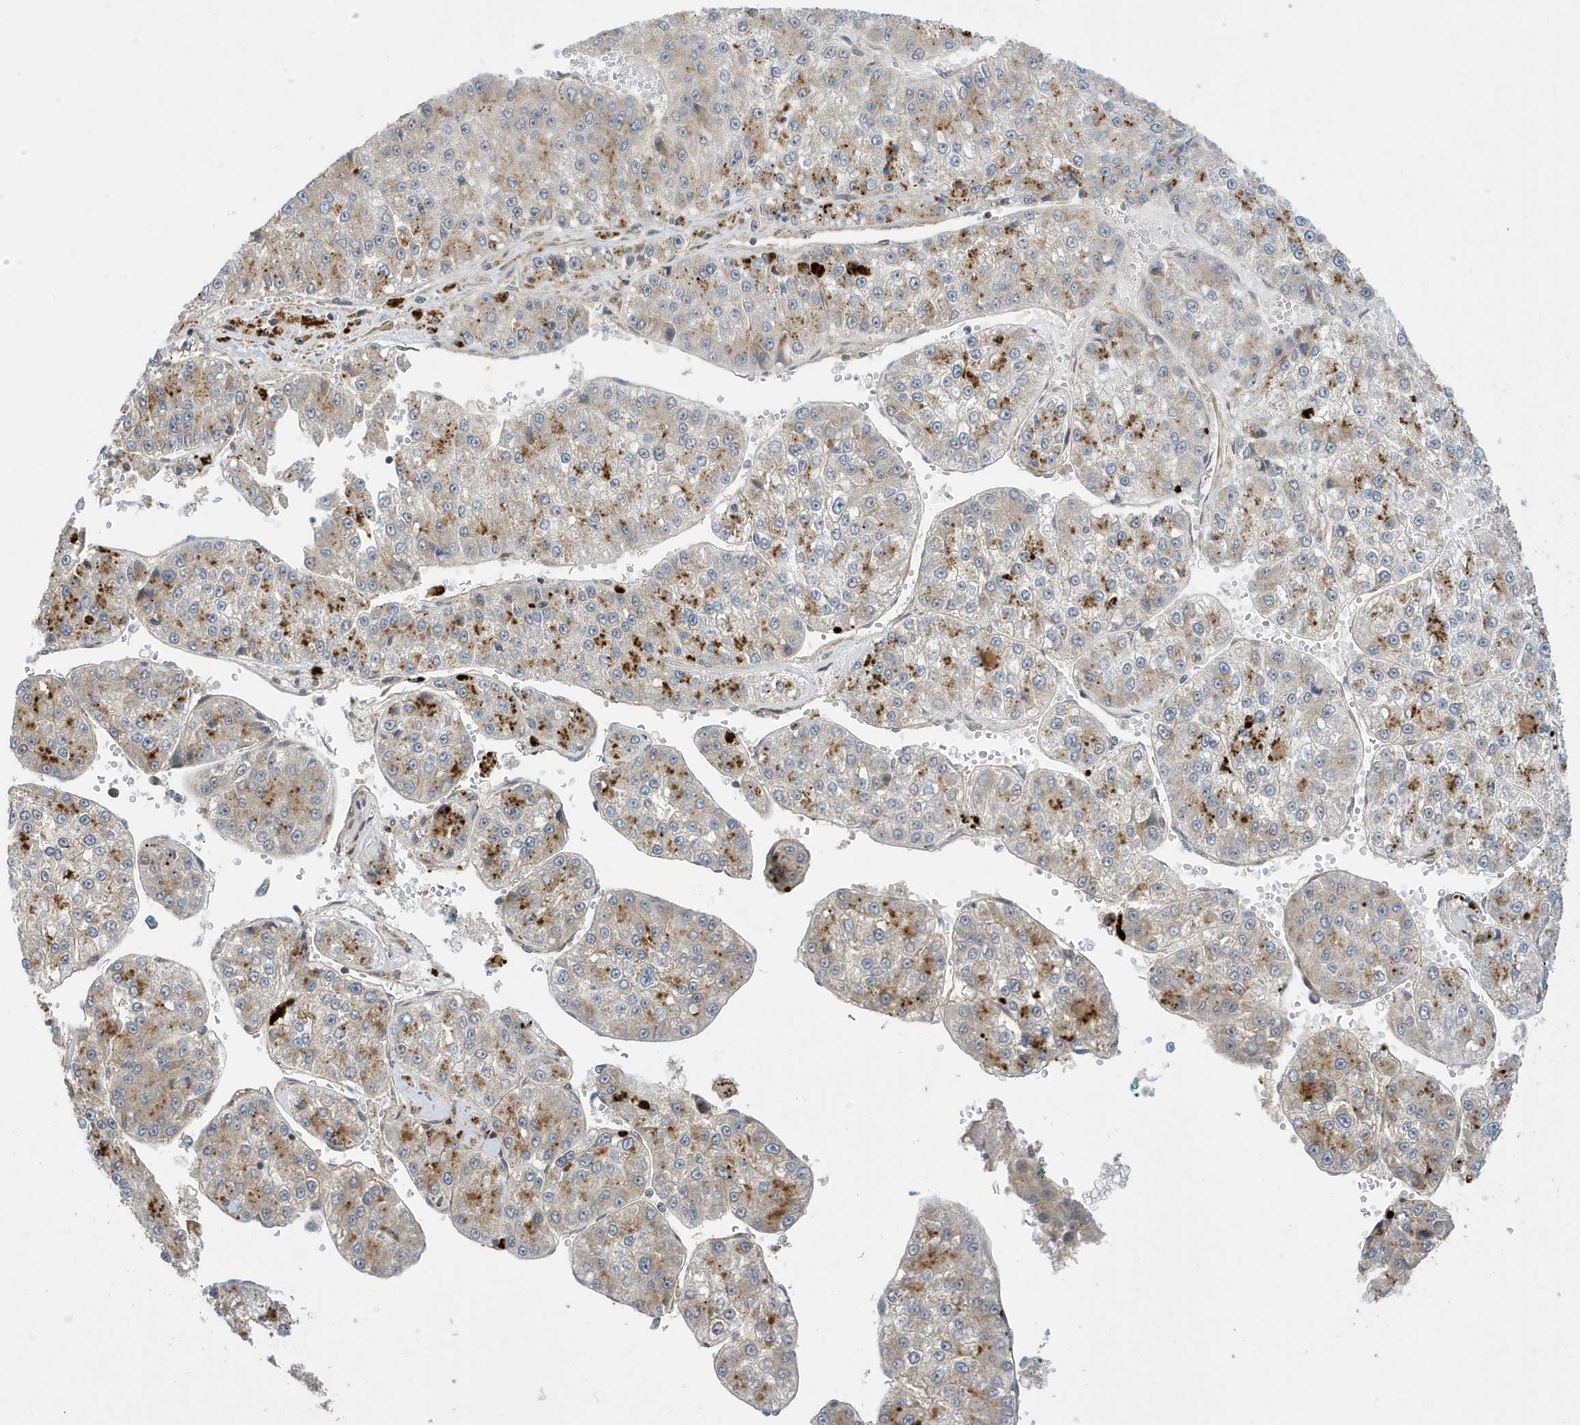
{"staining": {"intensity": "moderate", "quantity": "<25%", "location": "cytoplasmic/membranous"}, "tissue": "liver cancer", "cell_type": "Tumor cells", "image_type": "cancer", "snomed": [{"axis": "morphology", "description": "Carcinoma, Hepatocellular, NOS"}, {"axis": "topography", "description": "Liver"}], "caption": "Protein staining of hepatocellular carcinoma (liver) tissue demonstrates moderate cytoplasmic/membranous expression in approximately <25% of tumor cells.", "gene": "NCOA7", "patient": {"sex": "female", "age": 73}}